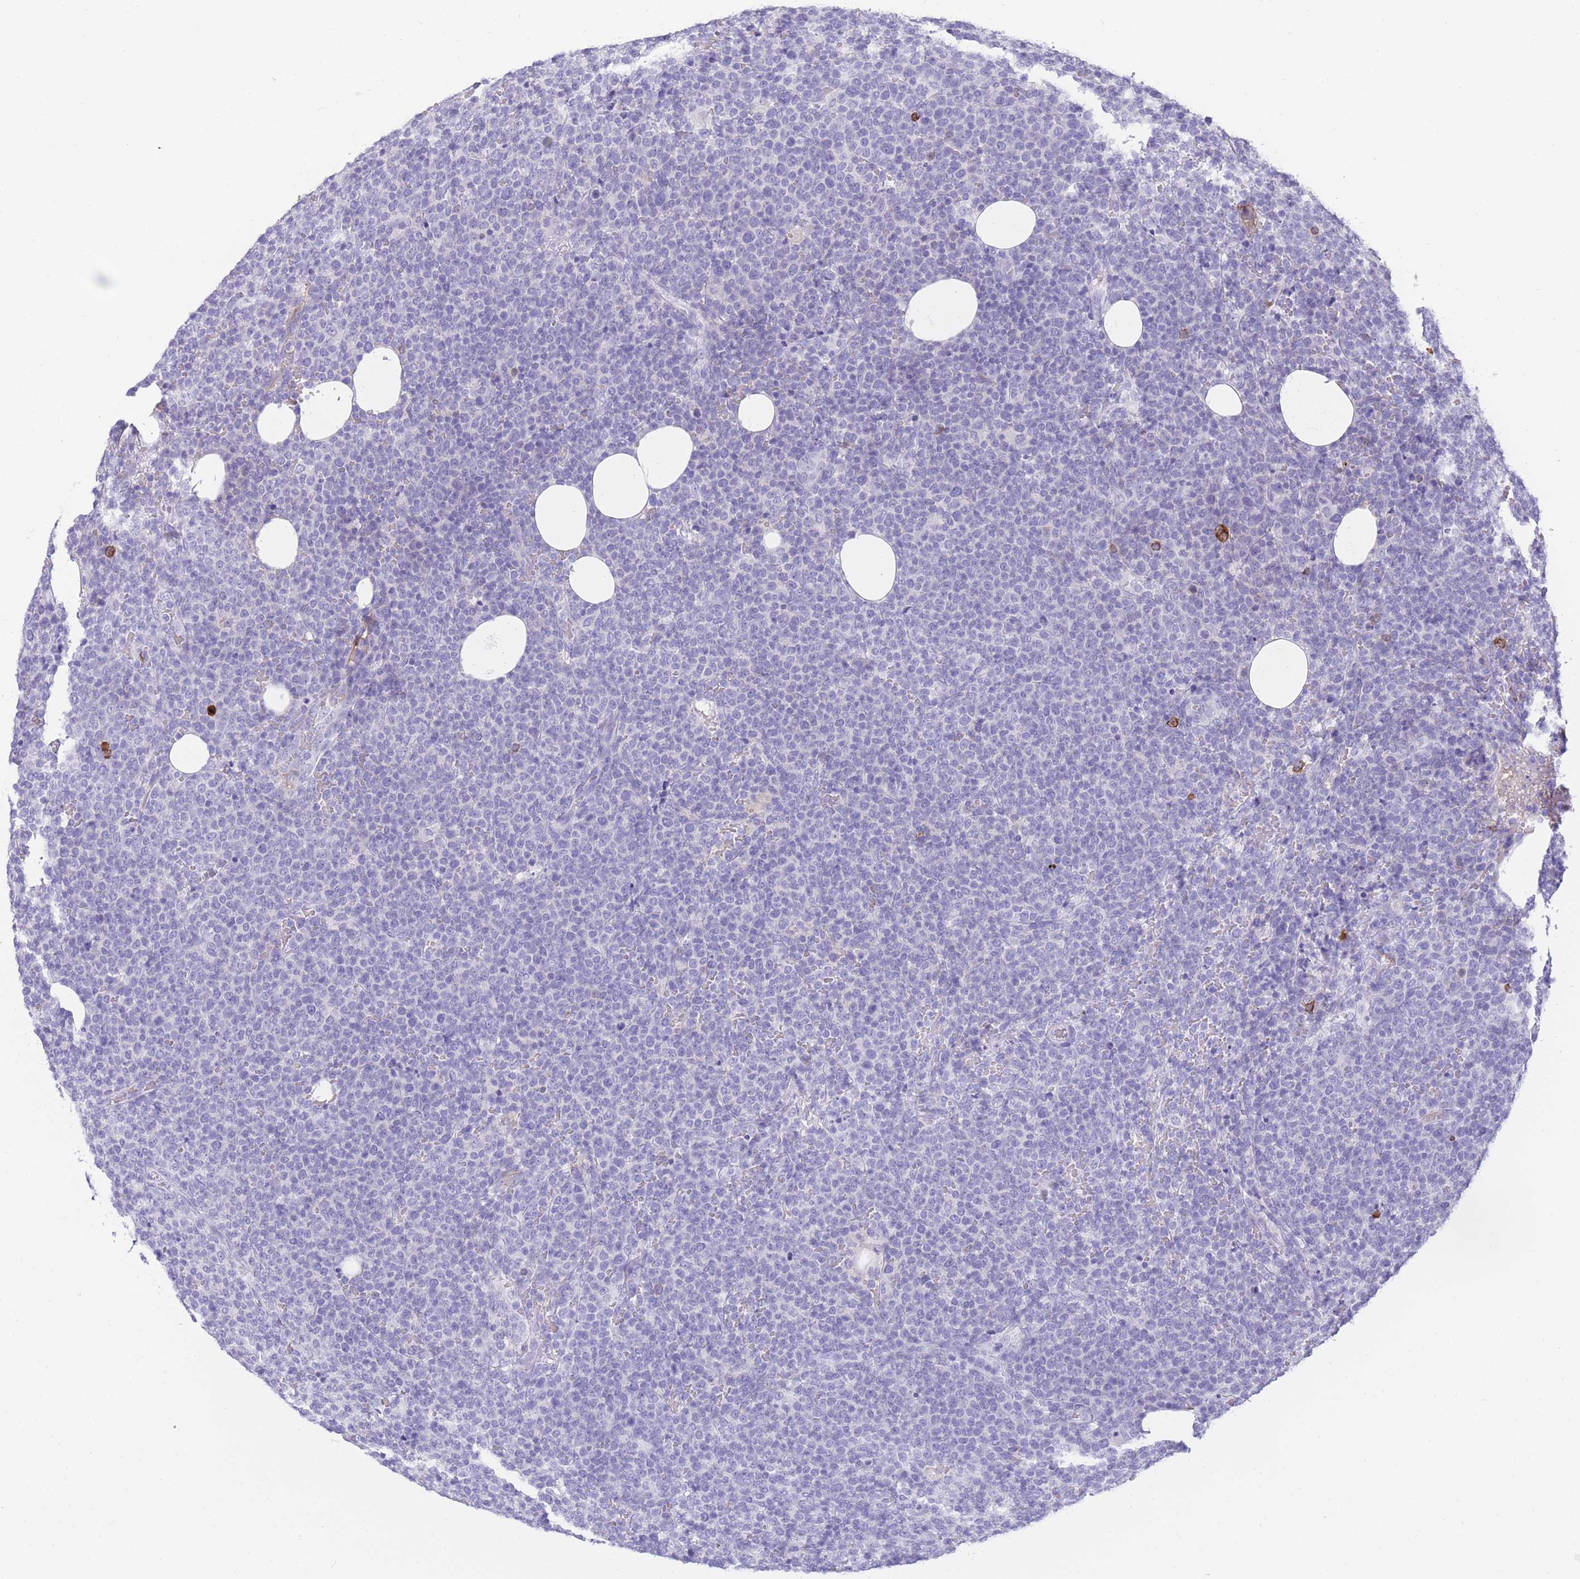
{"staining": {"intensity": "negative", "quantity": "none", "location": "none"}, "tissue": "lymphoma", "cell_type": "Tumor cells", "image_type": "cancer", "snomed": [{"axis": "morphology", "description": "Malignant lymphoma, non-Hodgkin's type, High grade"}, {"axis": "topography", "description": "Lymph node"}], "caption": "DAB (3,3'-diaminobenzidine) immunohistochemical staining of lymphoma reveals no significant positivity in tumor cells.", "gene": "TNFSF11", "patient": {"sex": "male", "age": 61}}